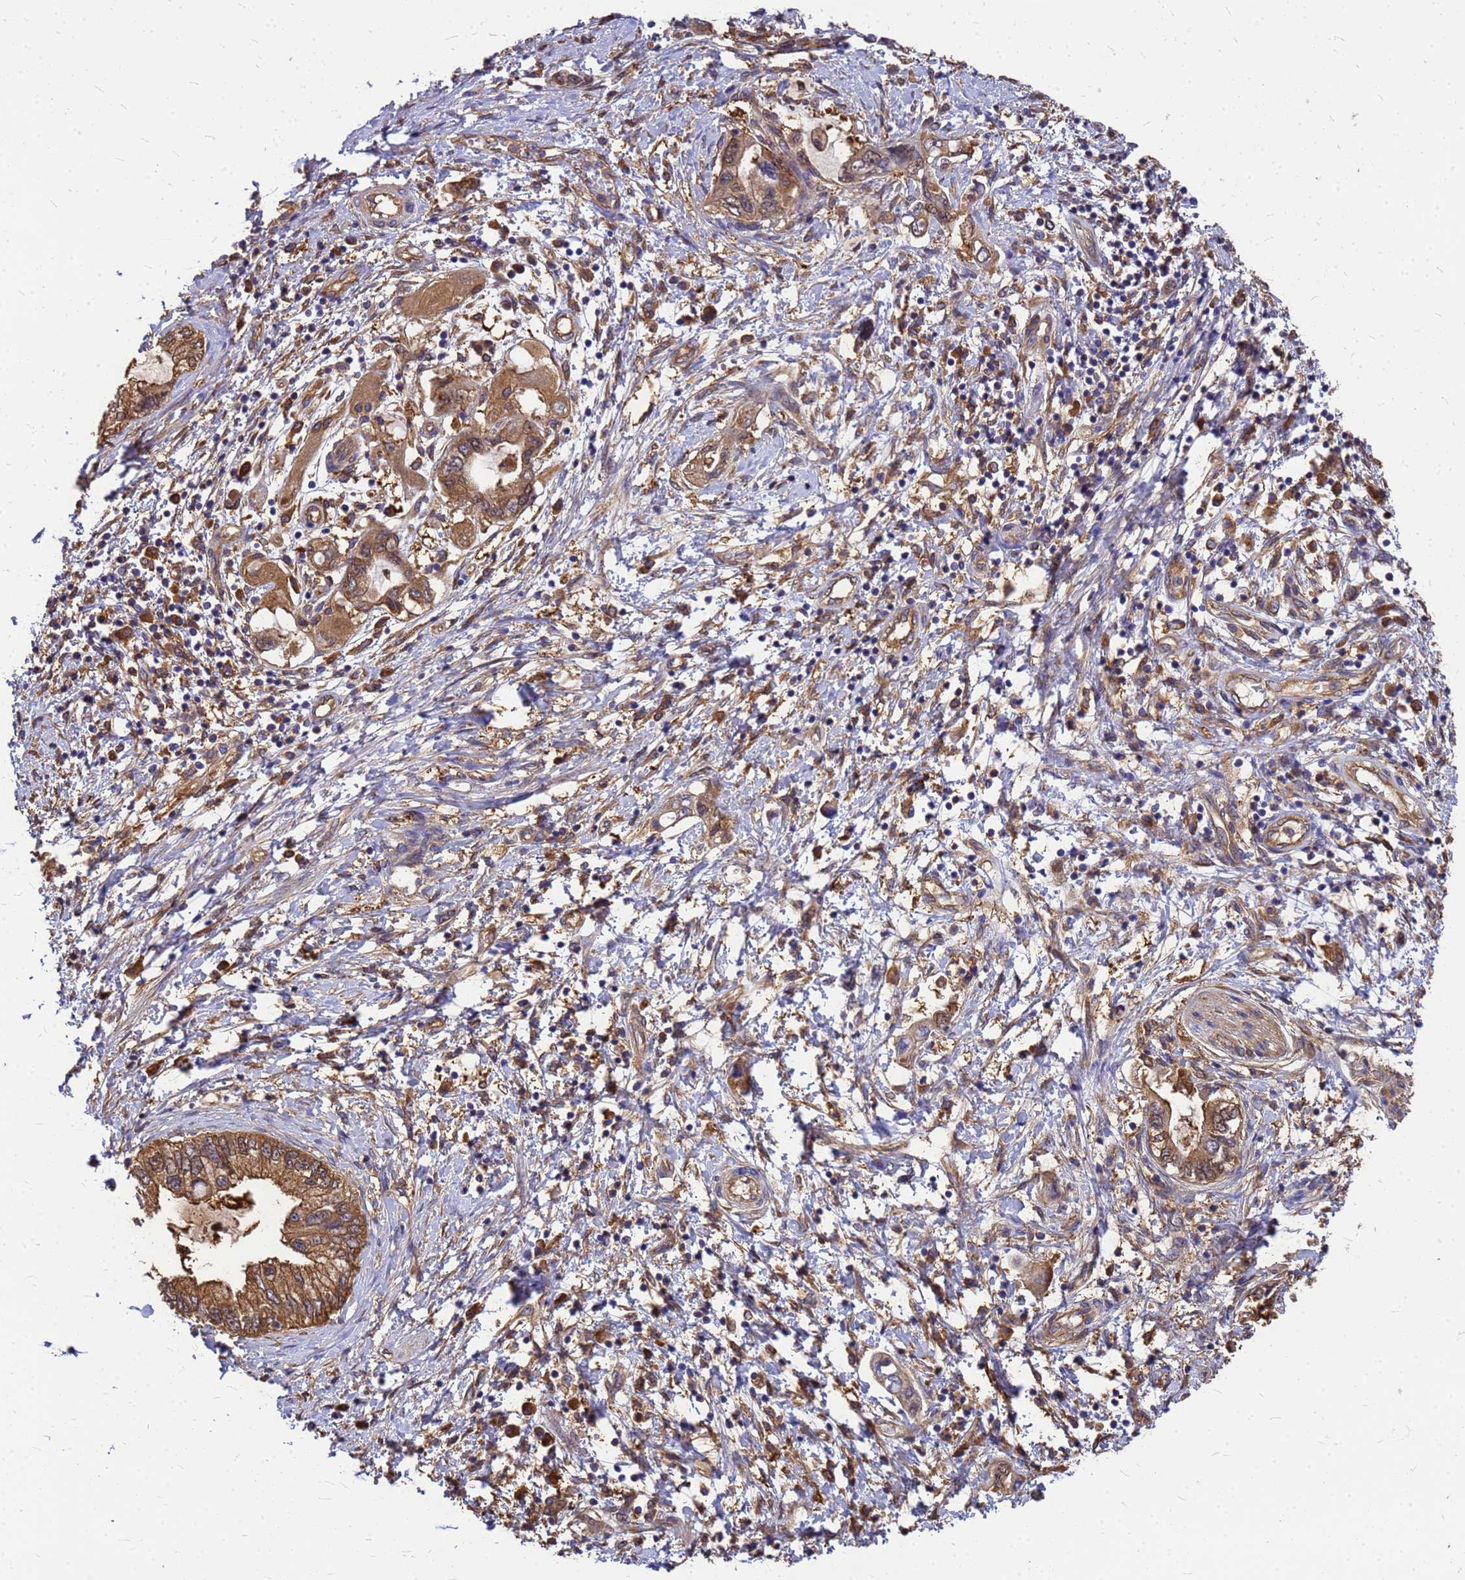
{"staining": {"intensity": "moderate", "quantity": ">75%", "location": "cytoplasmic/membranous"}, "tissue": "pancreatic cancer", "cell_type": "Tumor cells", "image_type": "cancer", "snomed": [{"axis": "morphology", "description": "Adenocarcinoma, NOS"}, {"axis": "topography", "description": "Pancreas"}], "caption": "This image demonstrates immunohistochemistry staining of pancreatic cancer (adenocarcinoma), with medium moderate cytoplasmic/membranous staining in approximately >75% of tumor cells.", "gene": "GID4", "patient": {"sex": "female", "age": 73}}